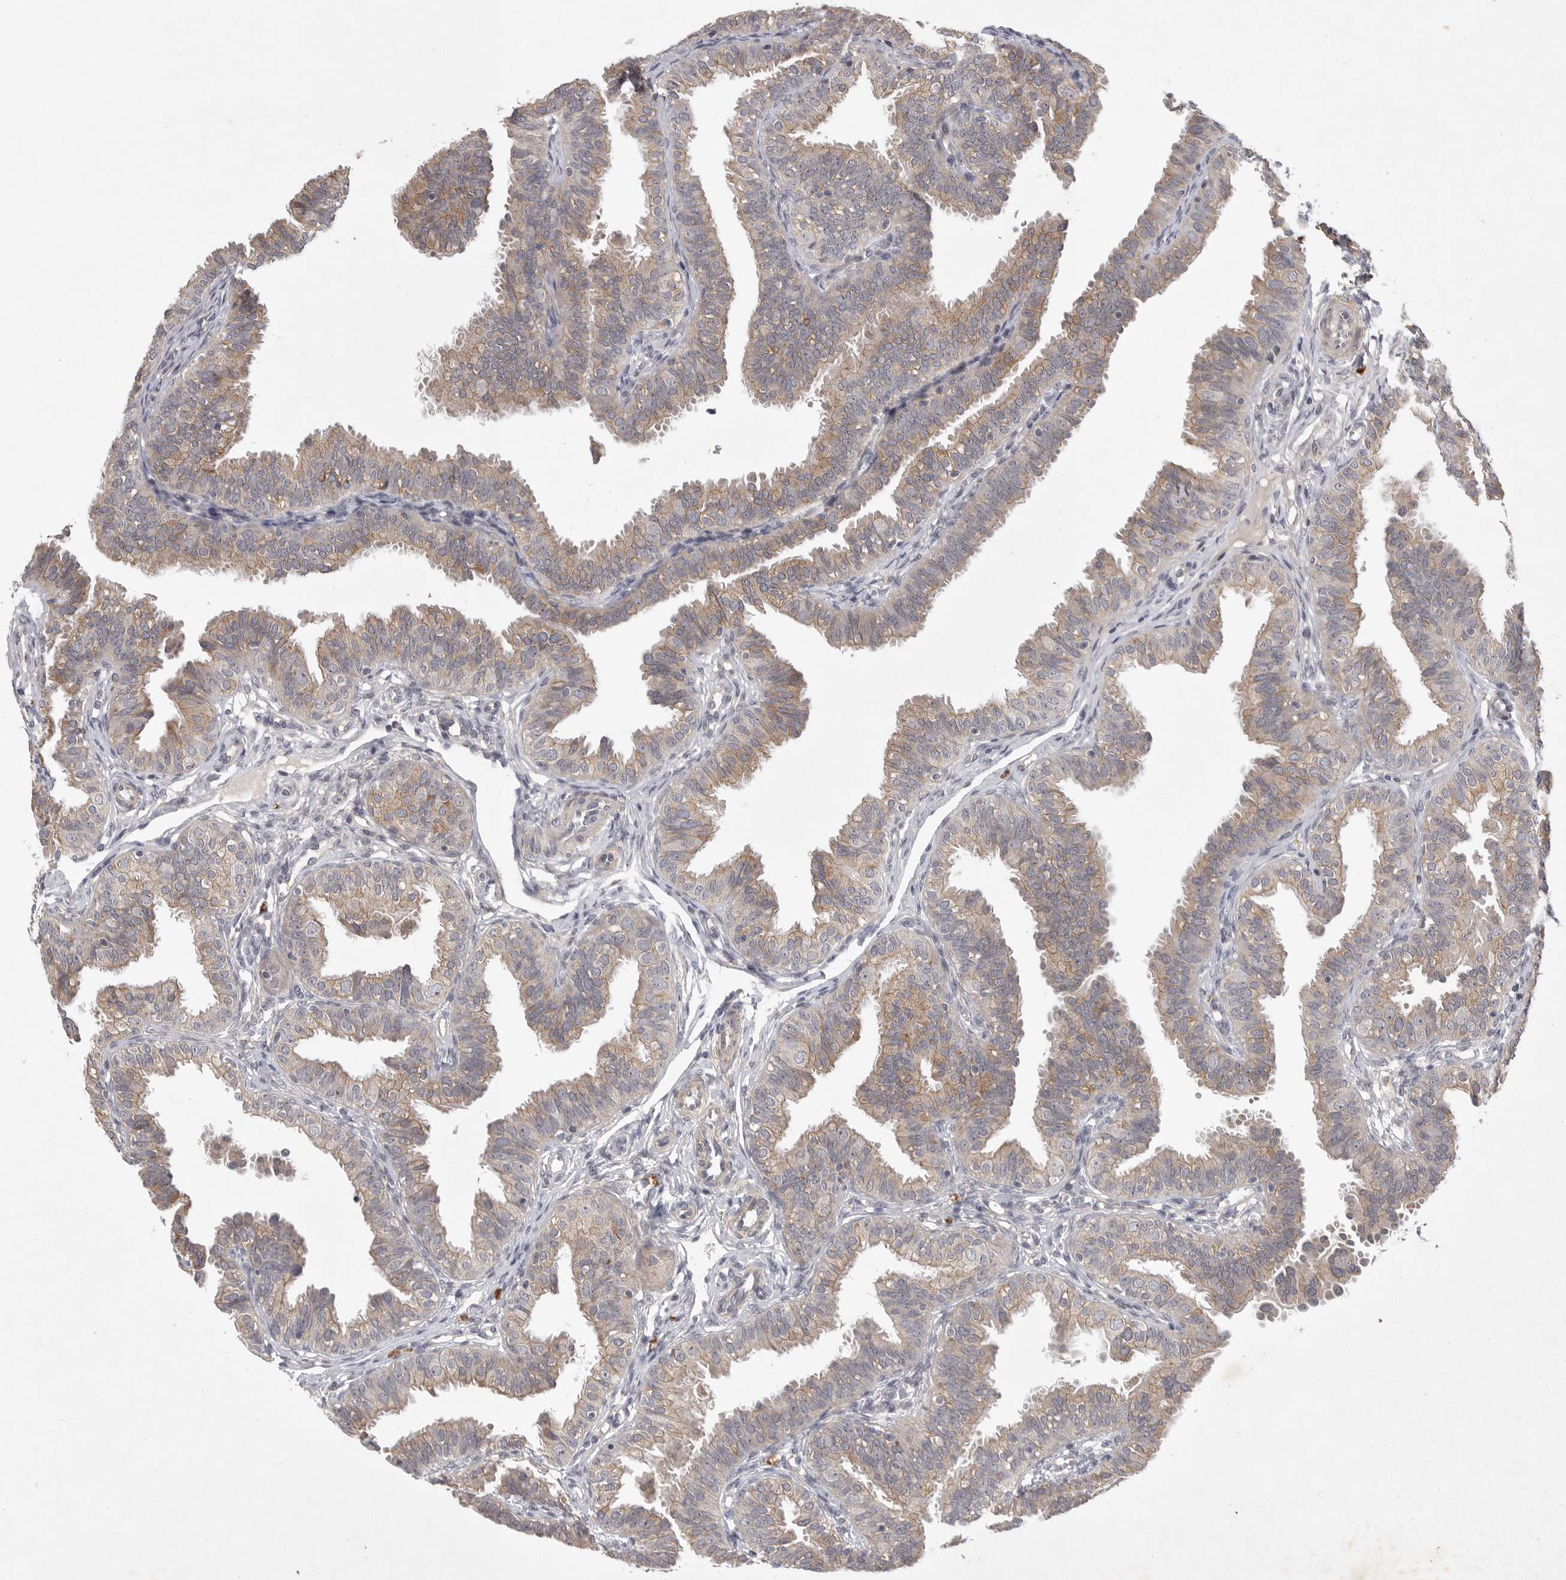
{"staining": {"intensity": "moderate", "quantity": ">75%", "location": "cytoplasmic/membranous"}, "tissue": "fallopian tube", "cell_type": "Glandular cells", "image_type": "normal", "snomed": [{"axis": "morphology", "description": "Normal tissue, NOS"}, {"axis": "topography", "description": "Fallopian tube"}], "caption": "This micrograph exhibits IHC staining of normal fallopian tube, with medium moderate cytoplasmic/membranous staining in about >75% of glandular cells.", "gene": "UBE3D", "patient": {"sex": "female", "age": 35}}